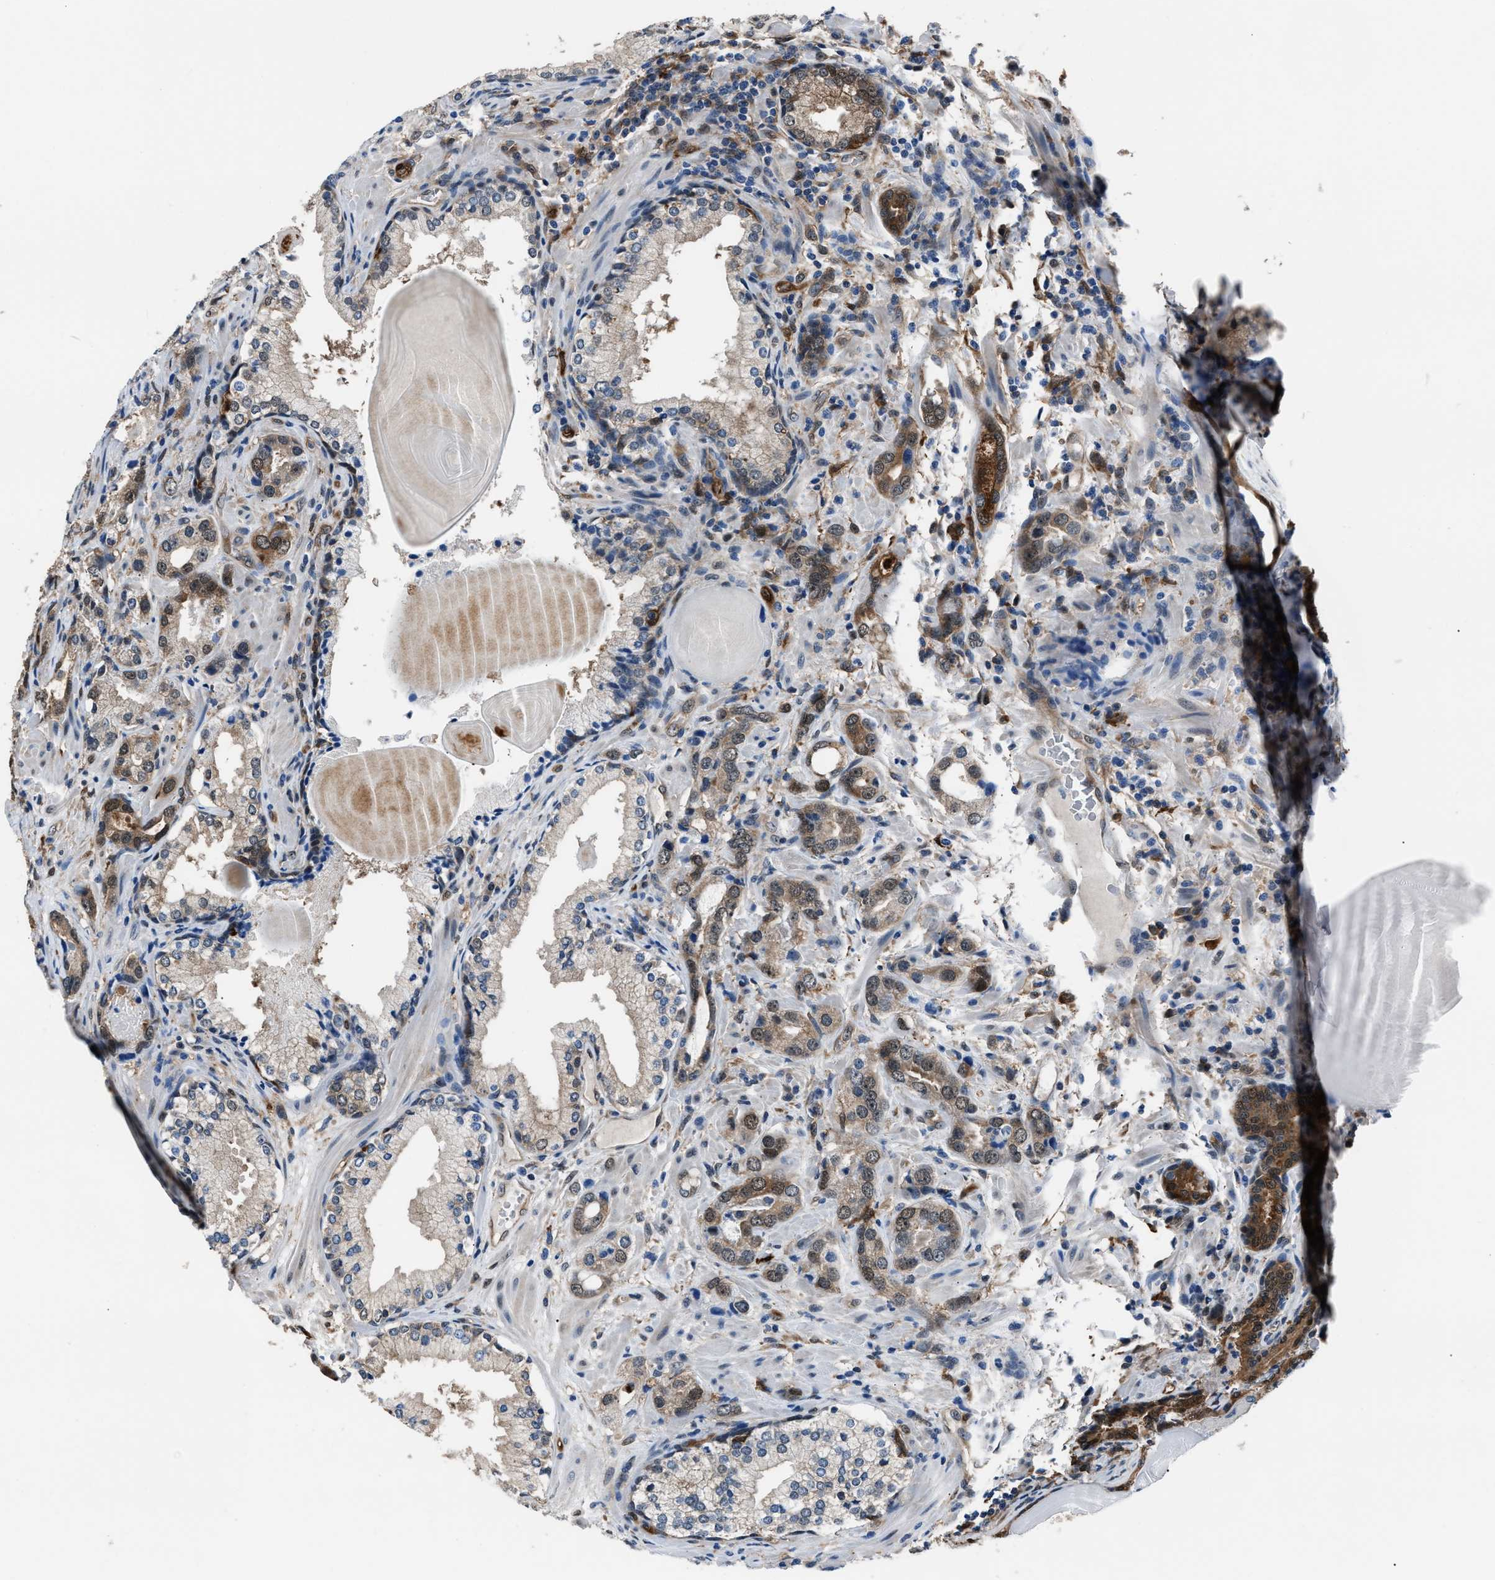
{"staining": {"intensity": "moderate", "quantity": "<25%", "location": "cytoplasmic/membranous"}, "tissue": "prostate cancer", "cell_type": "Tumor cells", "image_type": "cancer", "snomed": [{"axis": "morphology", "description": "Adenocarcinoma, High grade"}, {"axis": "topography", "description": "Prostate"}], "caption": "Immunohistochemical staining of human high-grade adenocarcinoma (prostate) reveals low levels of moderate cytoplasmic/membranous protein expression in approximately <25% of tumor cells.", "gene": "PPA1", "patient": {"sex": "male", "age": 63}}